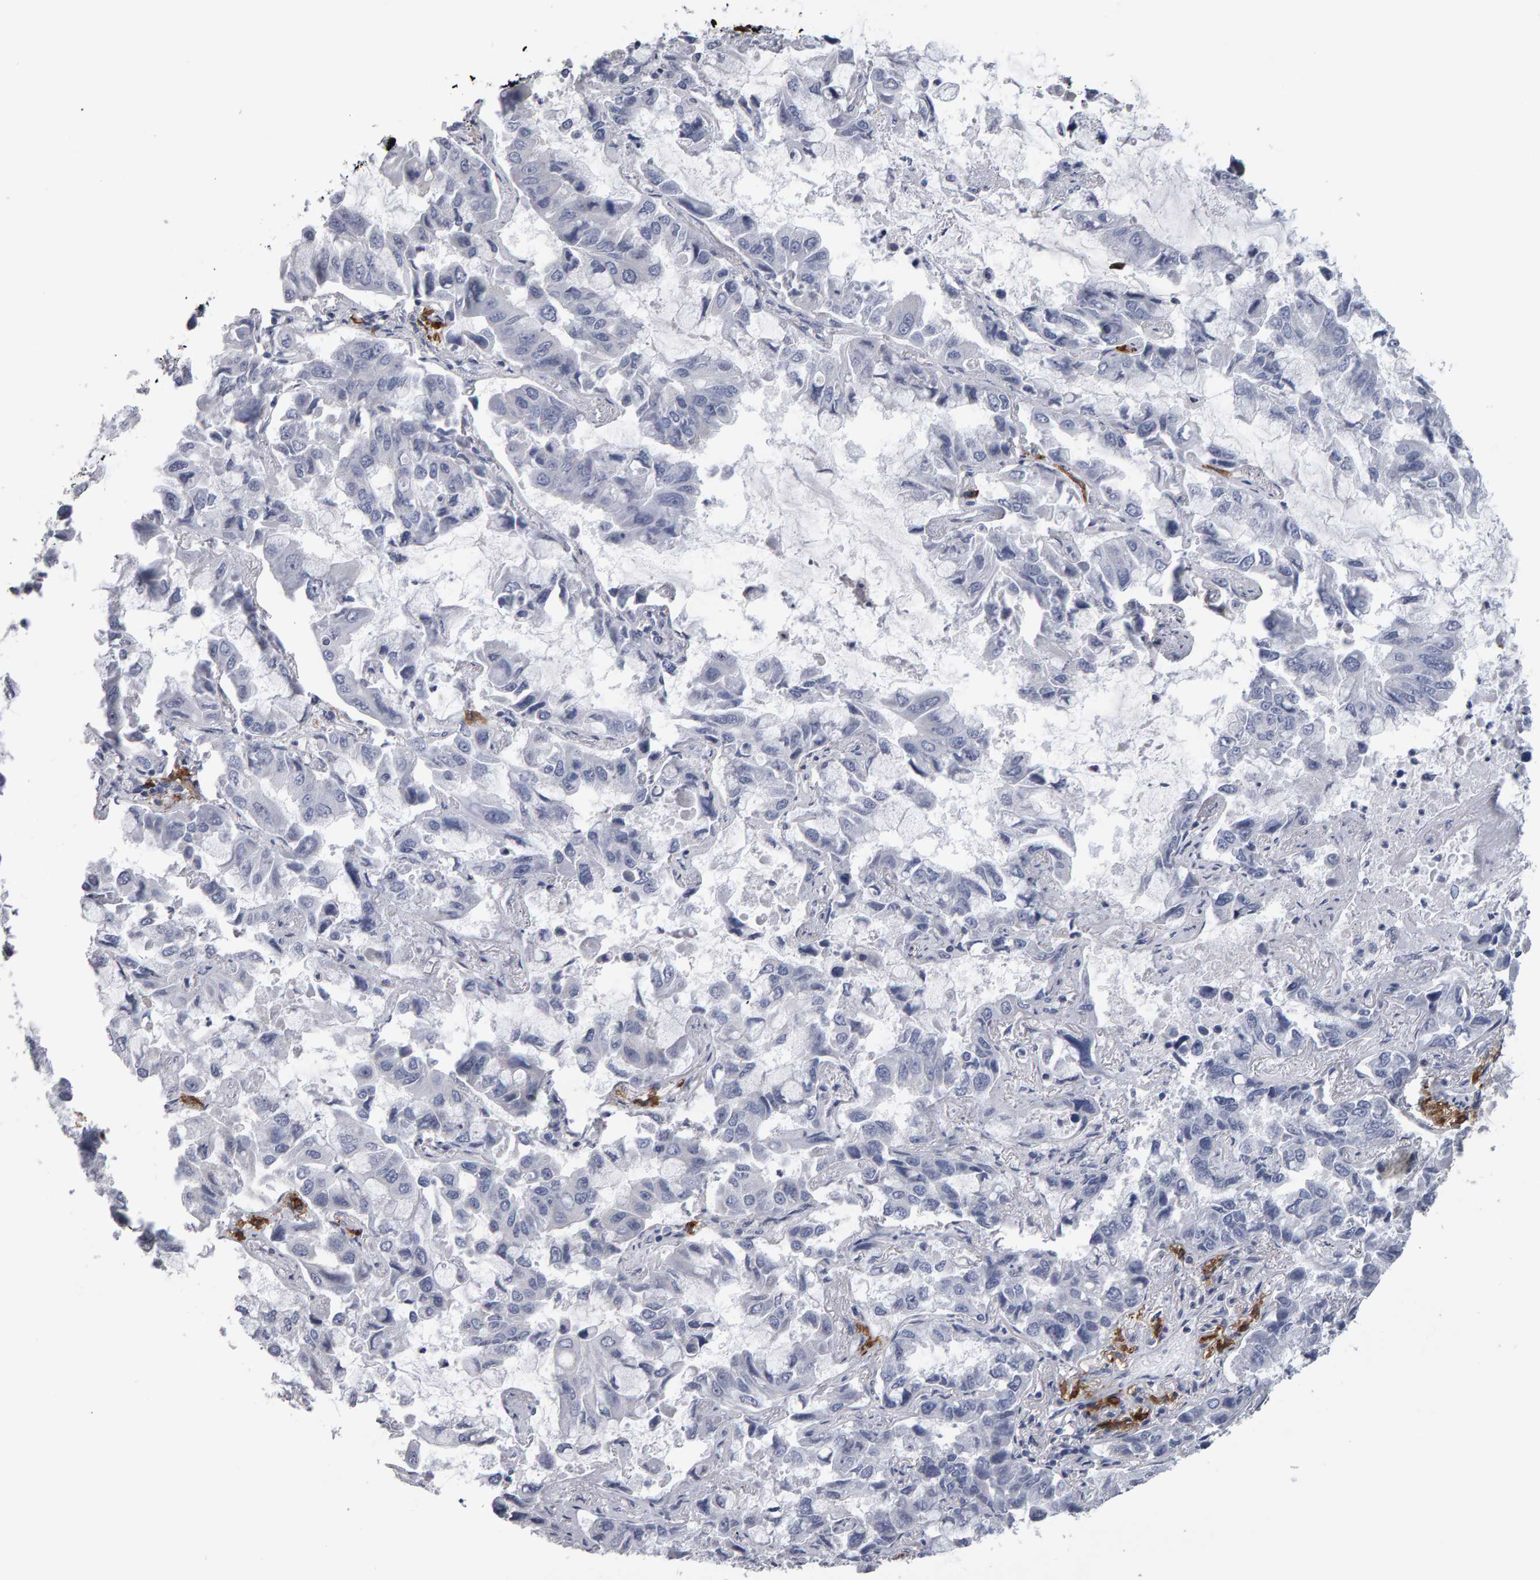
{"staining": {"intensity": "negative", "quantity": "none", "location": "none"}, "tissue": "lung cancer", "cell_type": "Tumor cells", "image_type": "cancer", "snomed": [{"axis": "morphology", "description": "Adenocarcinoma, NOS"}, {"axis": "topography", "description": "Lung"}], "caption": "Adenocarcinoma (lung) stained for a protein using immunohistochemistry (IHC) shows no positivity tumor cells.", "gene": "CD38", "patient": {"sex": "male", "age": 64}}